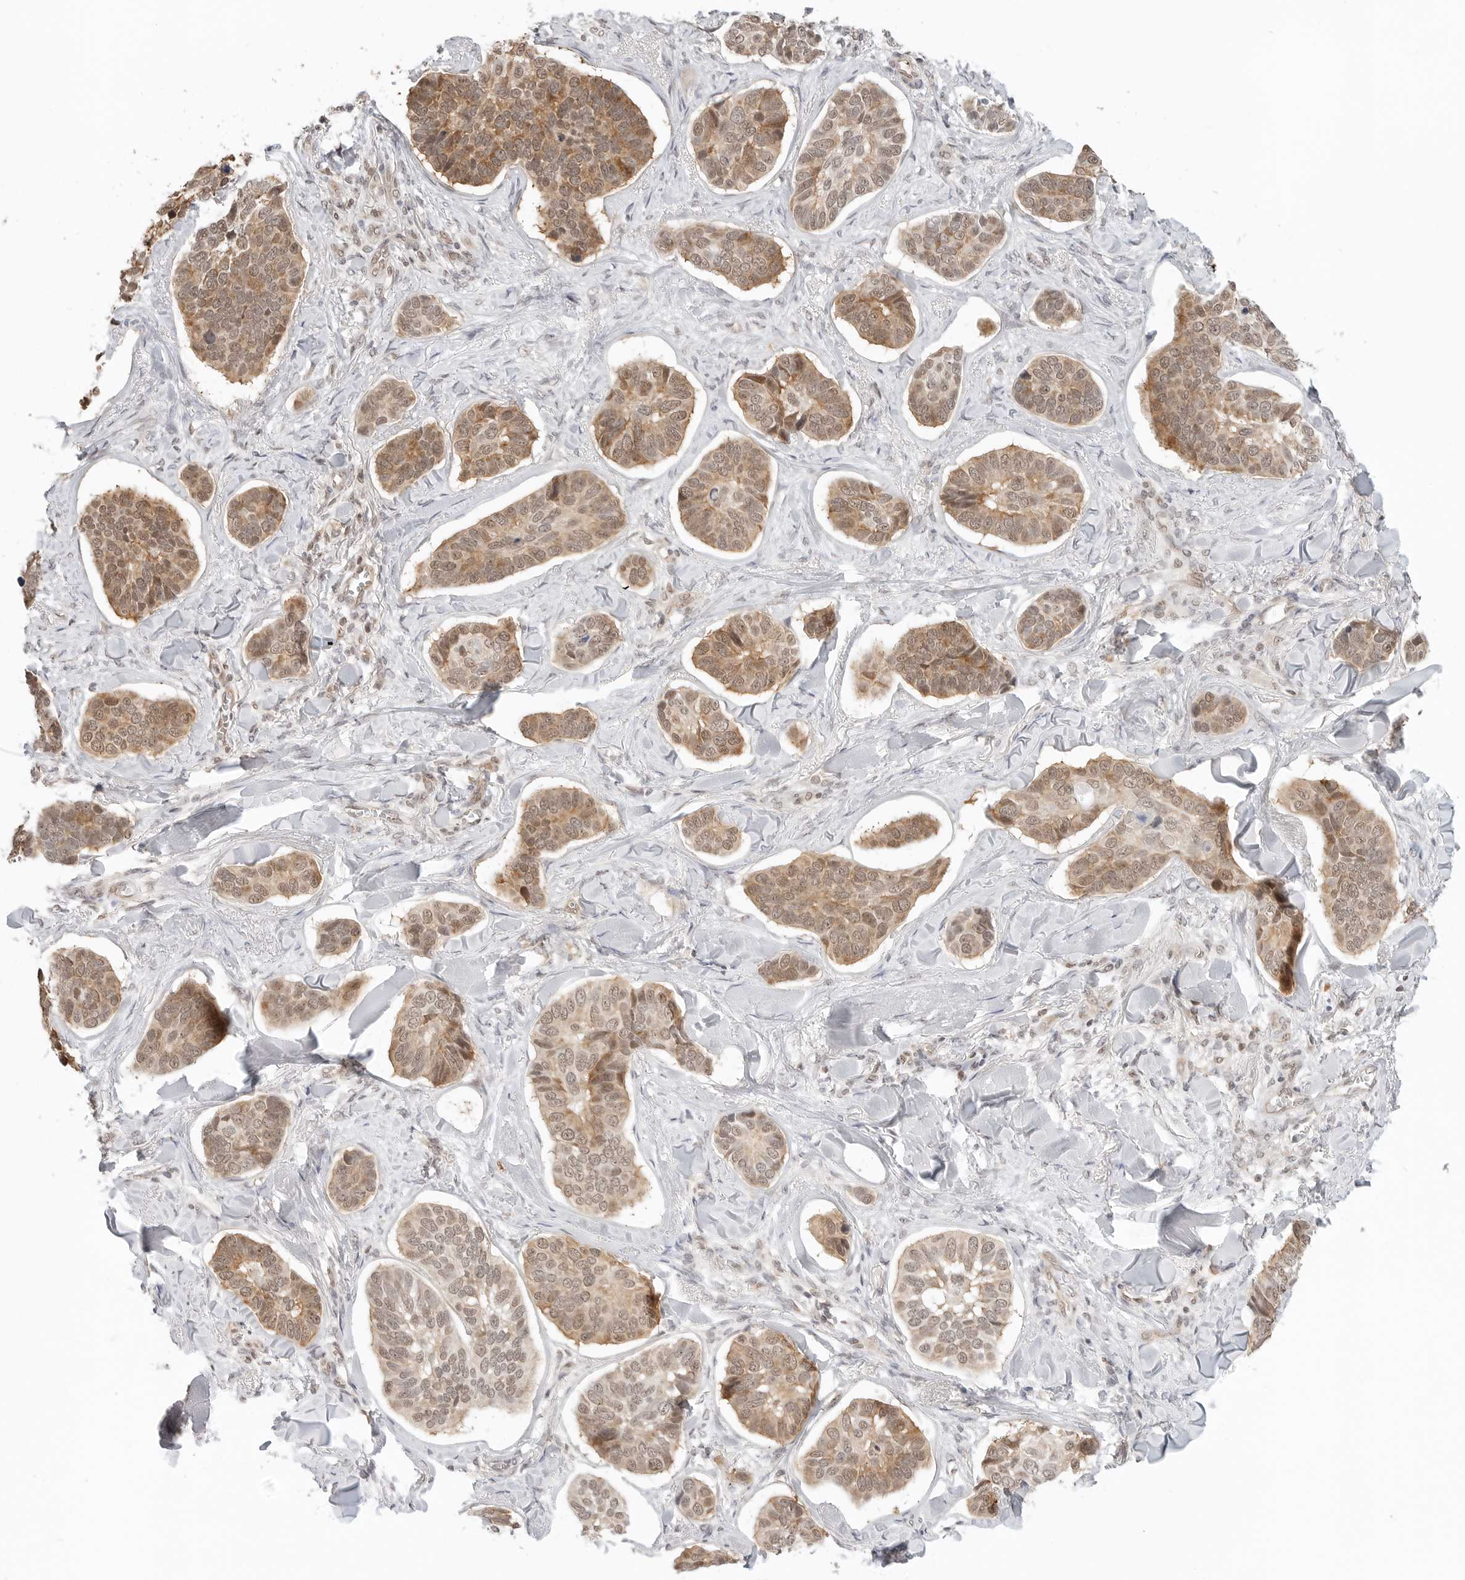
{"staining": {"intensity": "moderate", "quantity": ">75%", "location": "cytoplasmic/membranous,nuclear"}, "tissue": "skin cancer", "cell_type": "Tumor cells", "image_type": "cancer", "snomed": [{"axis": "morphology", "description": "Basal cell carcinoma"}, {"axis": "topography", "description": "Skin"}], "caption": "A brown stain shows moderate cytoplasmic/membranous and nuclear expression of a protein in human skin basal cell carcinoma tumor cells.", "gene": "METAP1", "patient": {"sex": "male", "age": 62}}